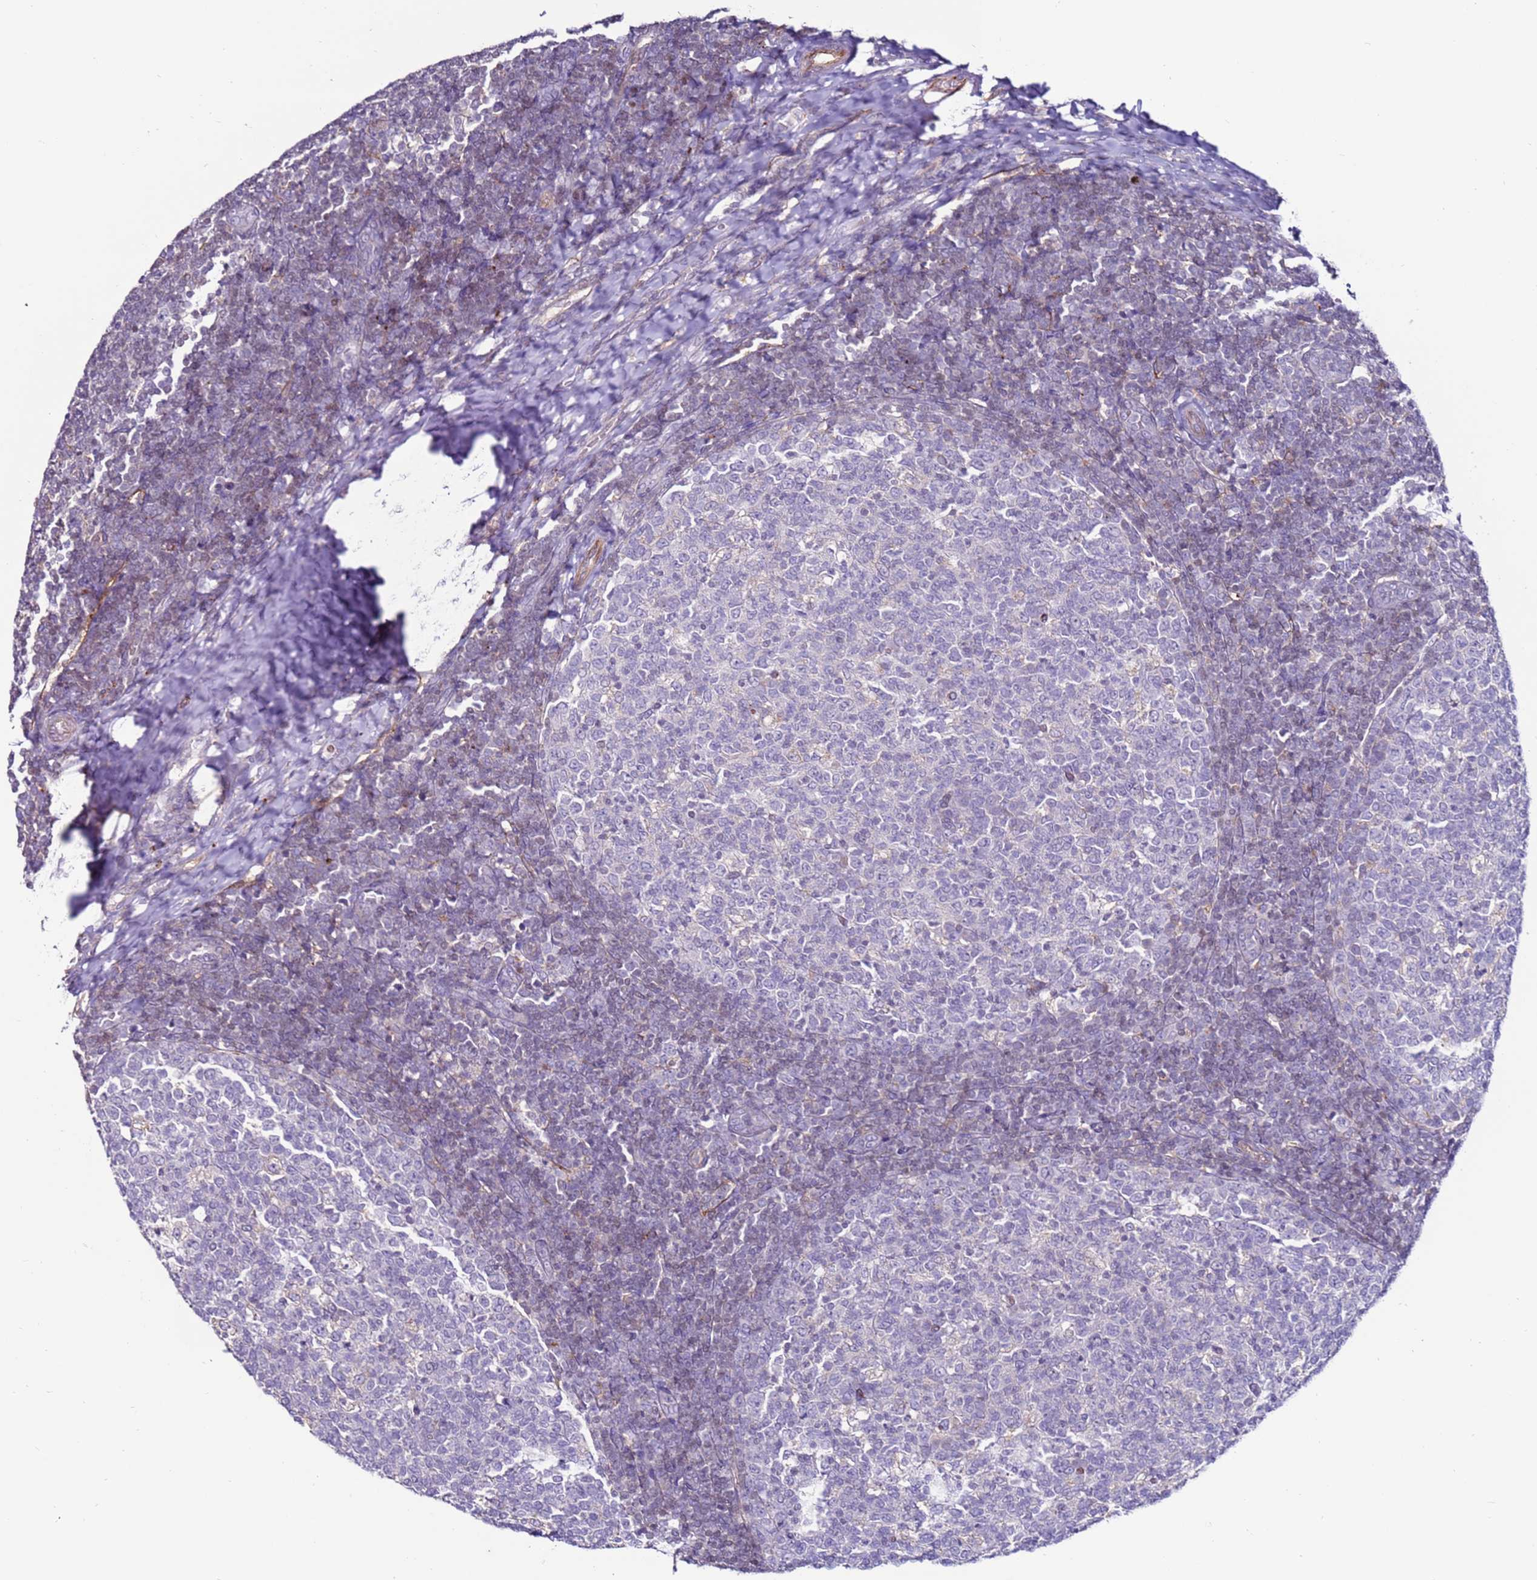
{"staining": {"intensity": "negative", "quantity": "none", "location": "none"}, "tissue": "tonsil", "cell_type": "Germinal center cells", "image_type": "normal", "snomed": [{"axis": "morphology", "description": "Normal tissue, NOS"}, {"axis": "topography", "description": "Tonsil"}], "caption": "DAB immunohistochemical staining of normal human tonsil exhibits no significant staining in germinal center cells.", "gene": "CLEC4M", "patient": {"sex": "female", "age": 19}}